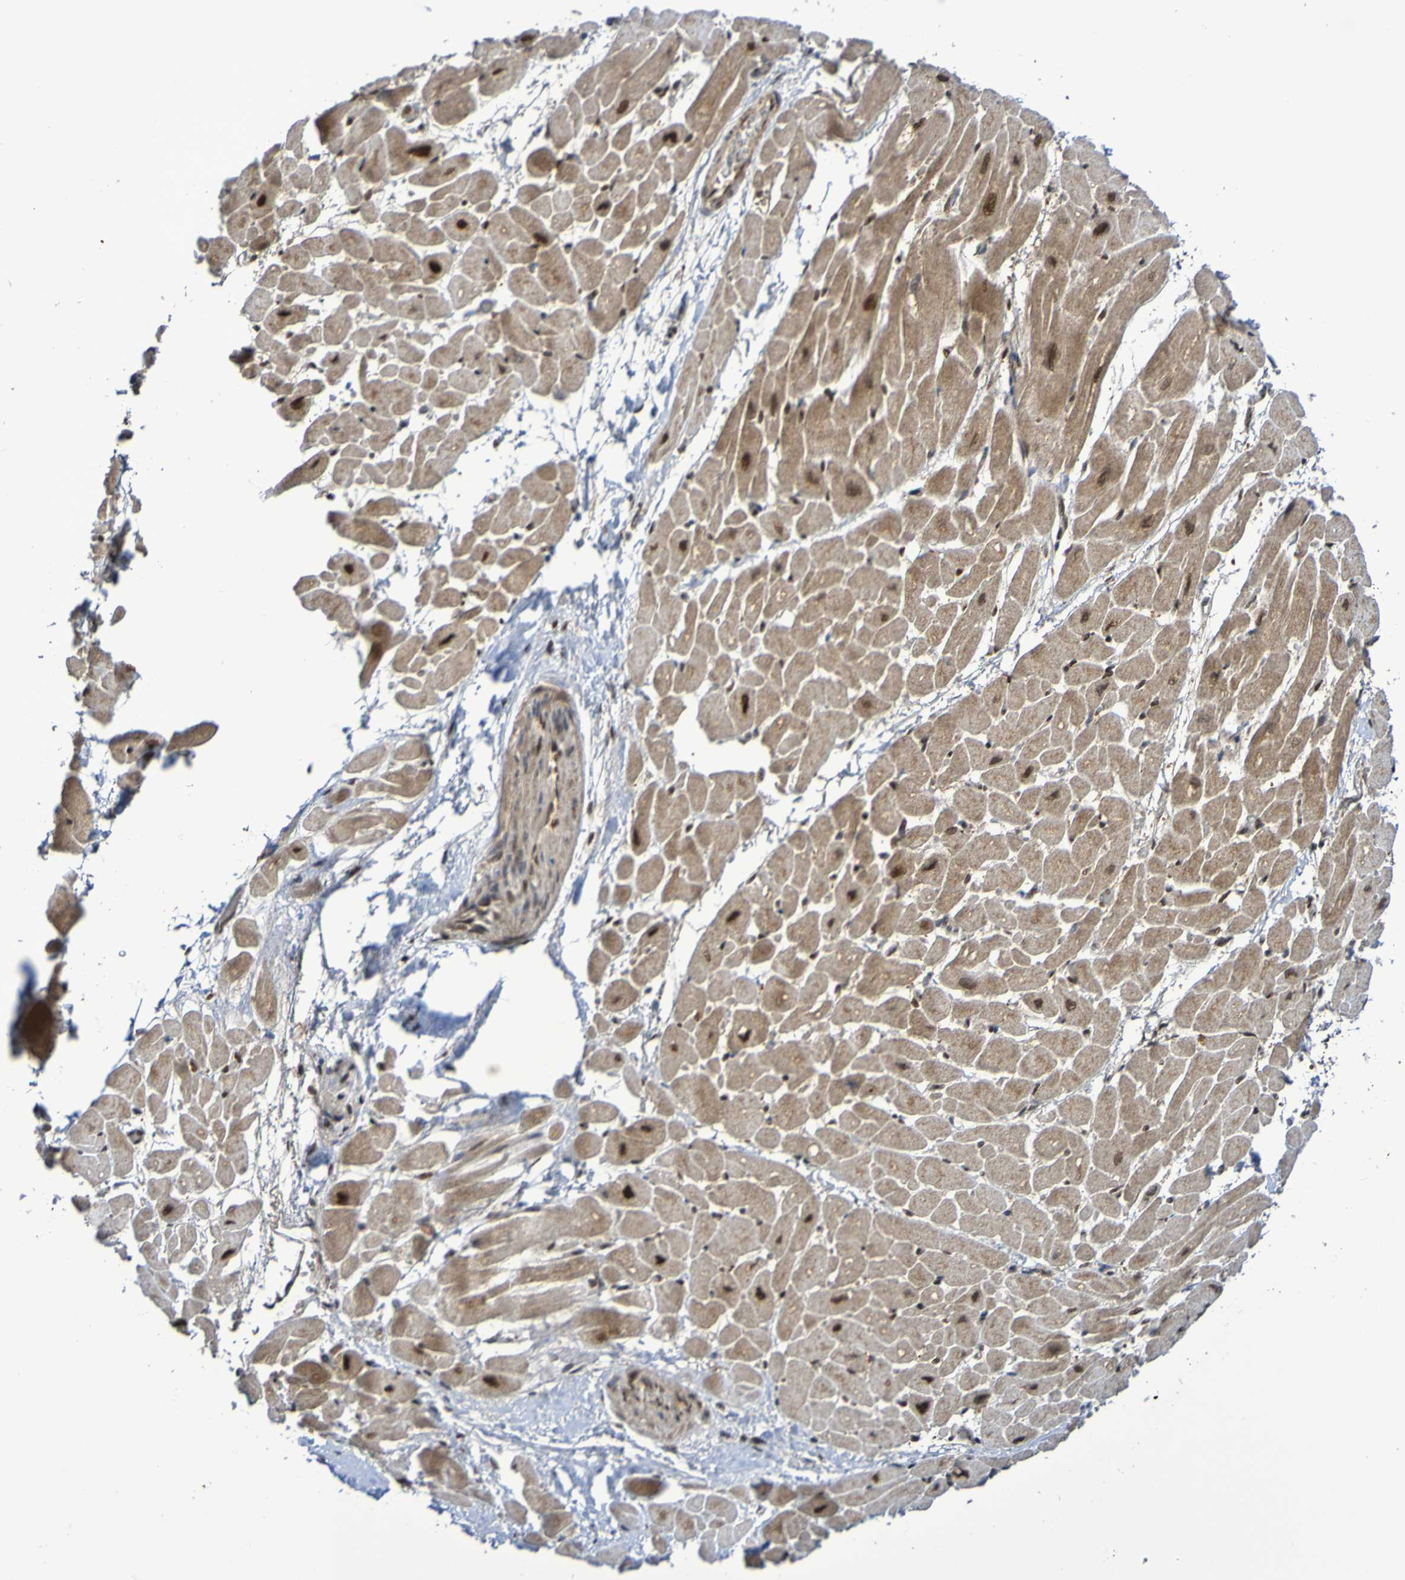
{"staining": {"intensity": "moderate", "quantity": ">75%", "location": "cytoplasmic/membranous"}, "tissue": "heart muscle", "cell_type": "Cardiomyocytes", "image_type": "normal", "snomed": [{"axis": "morphology", "description": "Normal tissue, NOS"}, {"axis": "topography", "description": "Heart"}], "caption": "Protein analysis of benign heart muscle exhibits moderate cytoplasmic/membranous positivity in approximately >75% of cardiomyocytes. Ihc stains the protein of interest in brown and the nuclei are stained blue.", "gene": "ITLN1", "patient": {"sex": "male", "age": 45}}